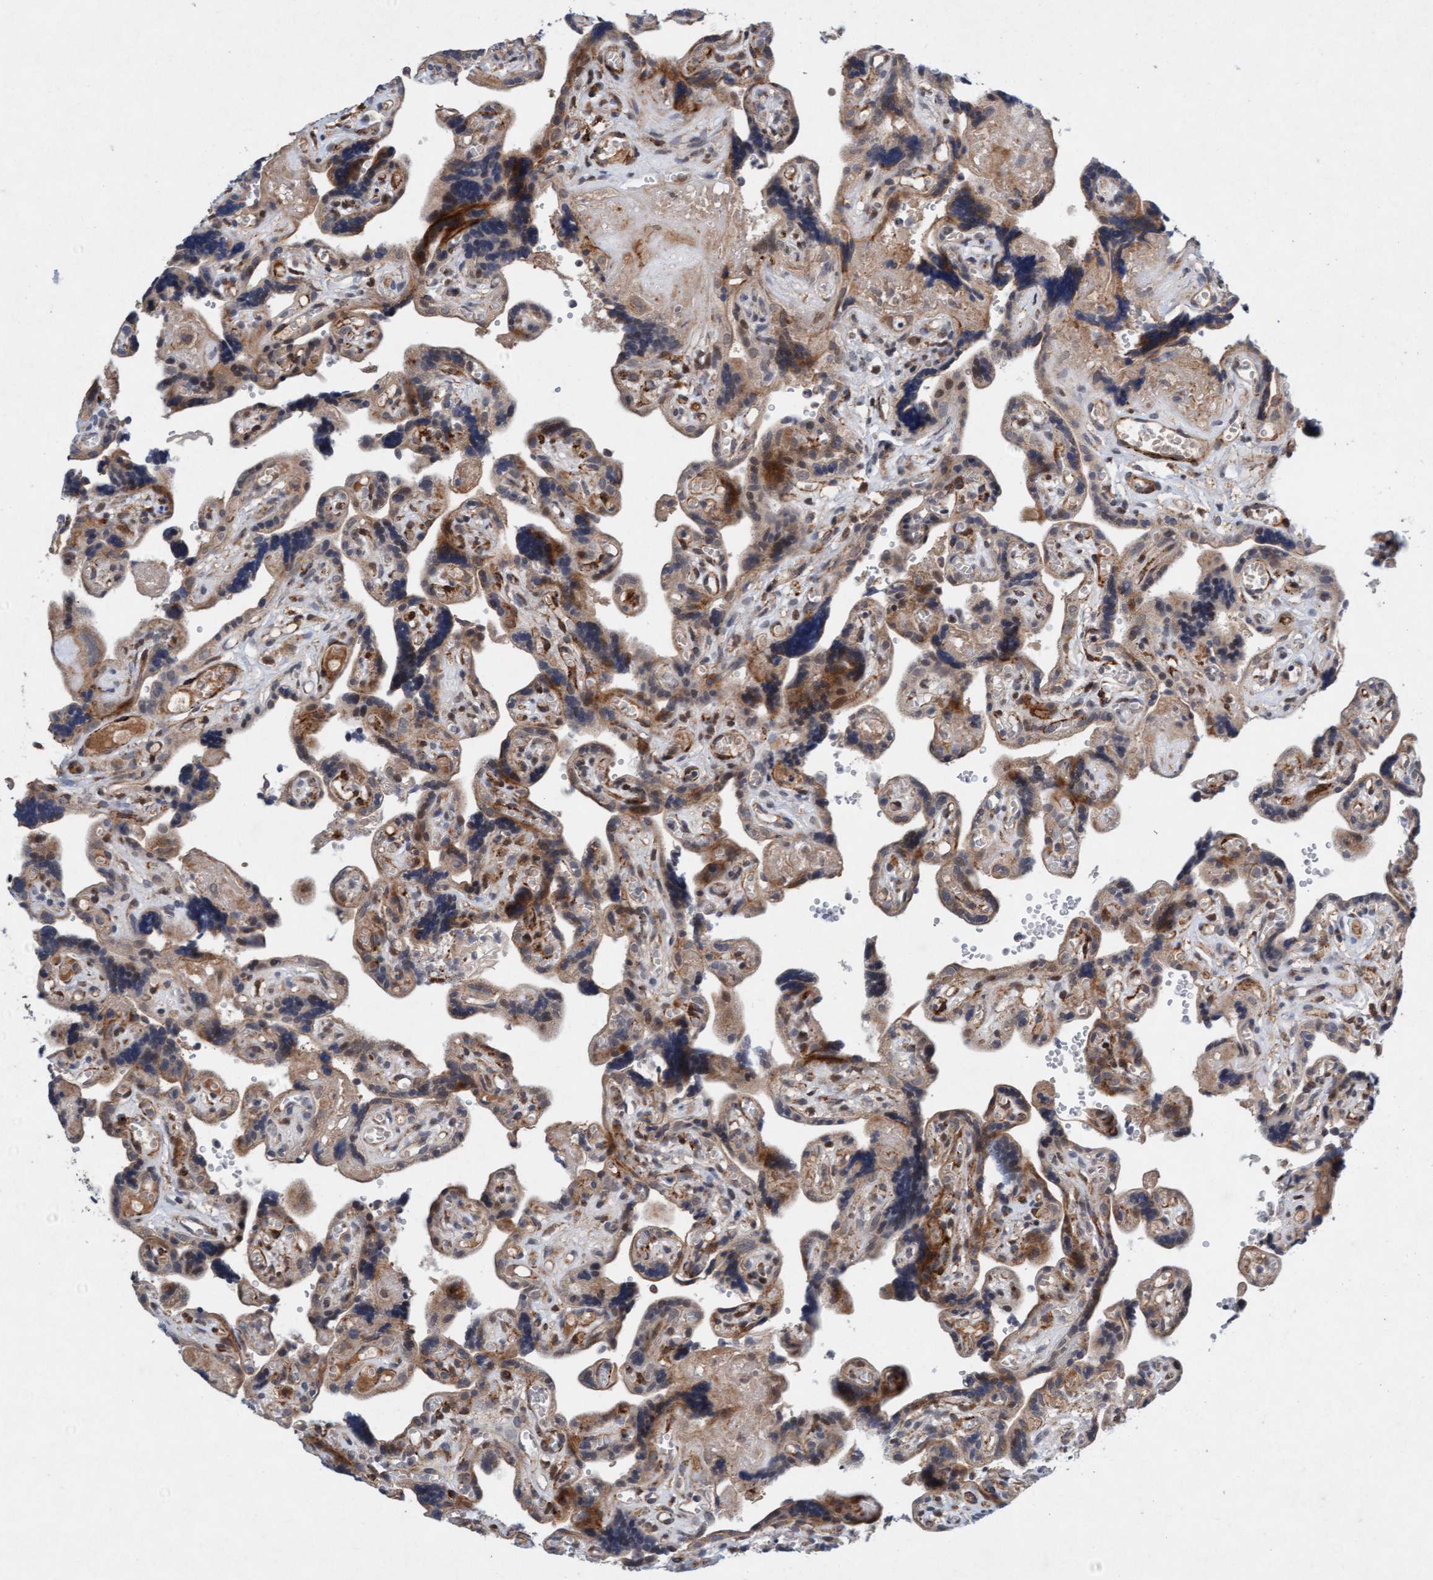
{"staining": {"intensity": "moderate", "quantity": ">75%", "location": "cytoplasmic/membranous"}, "tissue": "placenta", "cell_type": "Trophoblastic cells", "image_type": "normal", "snomed": [{"axis": "morphology", "description": "Normal tissue, NOS"}, {"axis": "topography", "description": "Placenta"}], "caption": "A micrograph of placenta stained for a protein shows moderate cytoplasmic/membranous brown staining in trophoblastic cells. The staining is performed using DAB (3,3'-diaminobenzidine) brown chromogen to label protein expression. The nuclei are counter-stained blue using hematoxylin.", "gene": "TMEM70", "patient": {"sex": "female", "age": 30}}